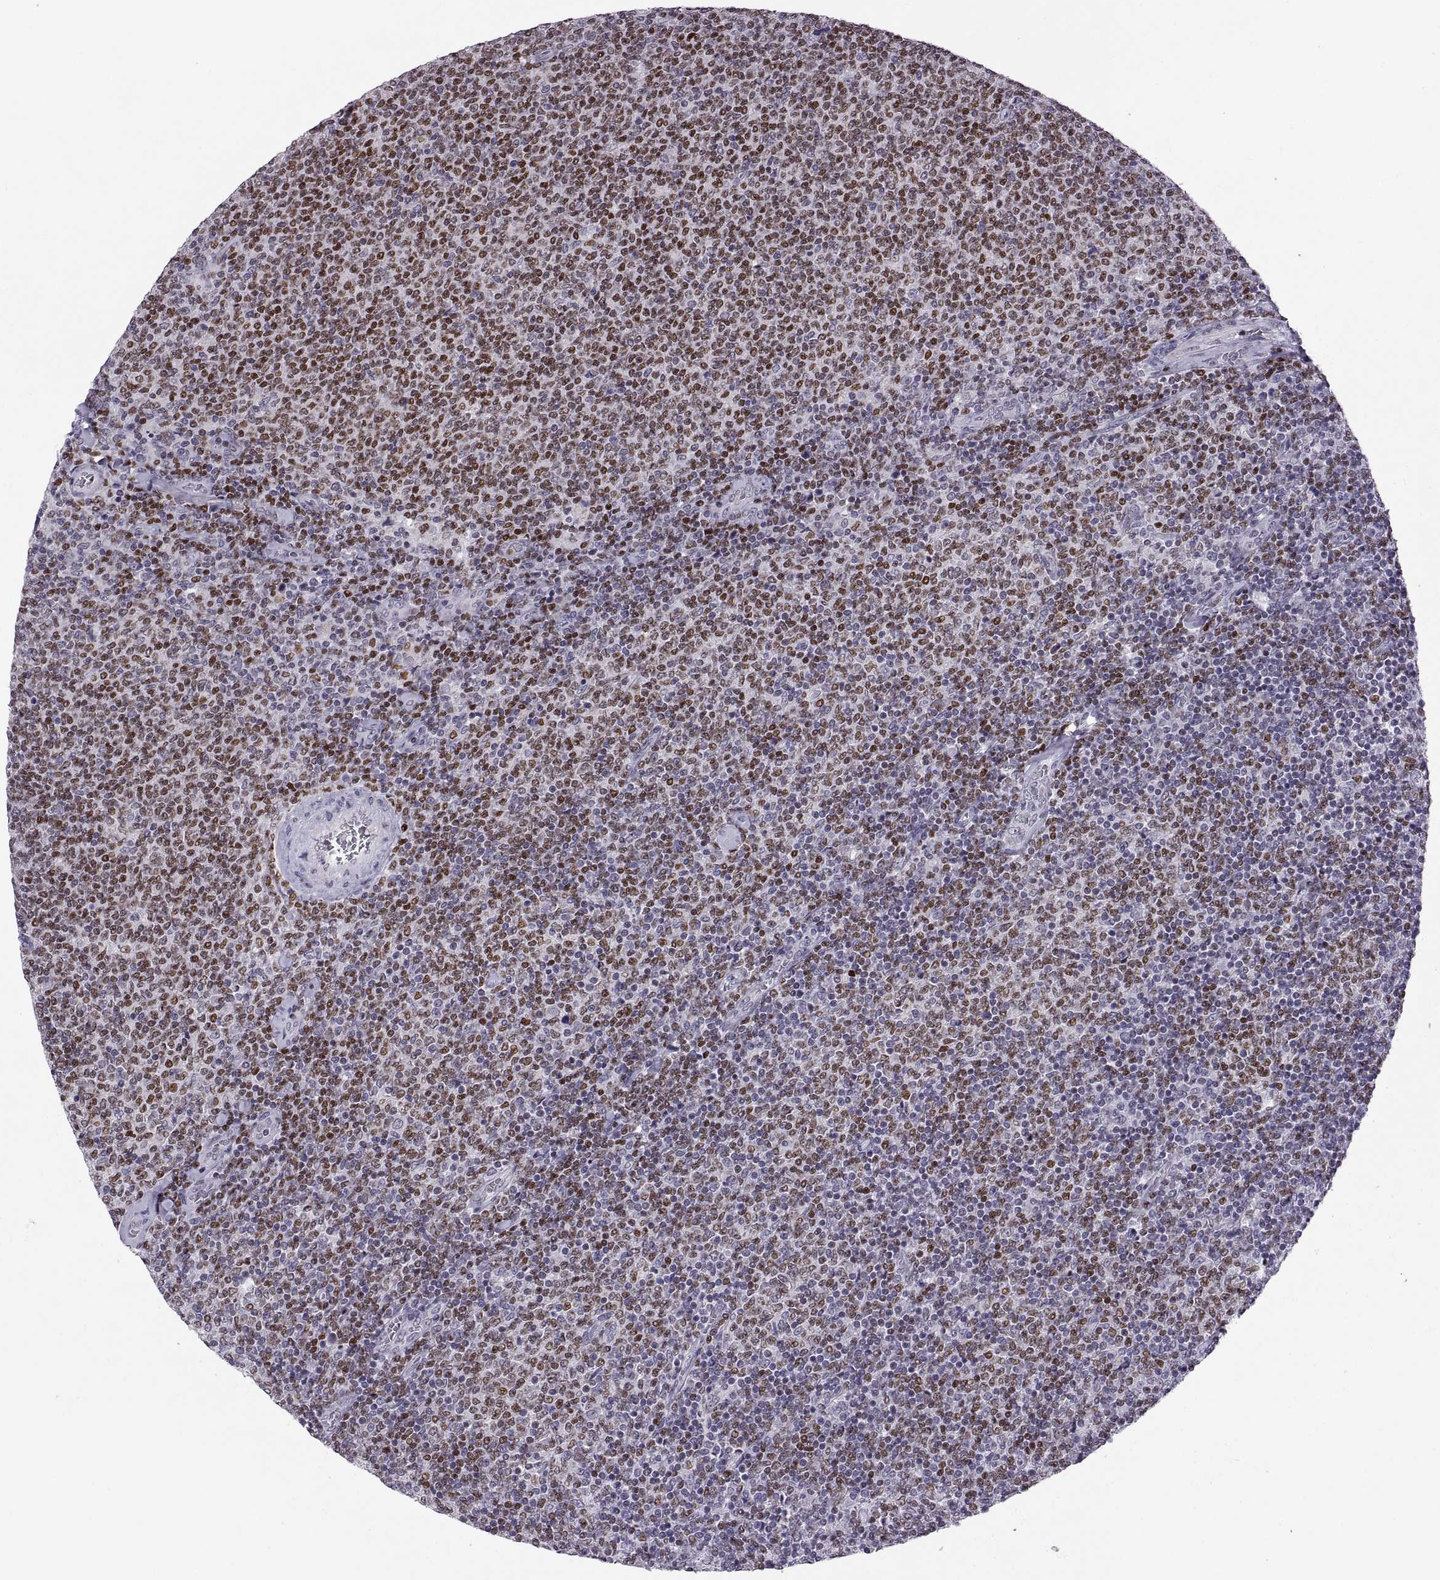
{"staining": {"intensity": "strong", "quantity": ">75%", "location": "nuclear"}, "tissue": "lymphoma", "cell_type": "Tumor cells", "image_type": "cancer", "snomed": [{"axis": "morphology", "description": "Malignant lymphoma, non-Hodgkin's type, Low grade"}, {"axis": "topography", "description": "Lymph node"}], "caption": "An image showing strong nuclear positivity in approximately >75% of tumor cells in lymphoma, as visualized by brown immunohistochemical staining.", "gene": "NEK2", "patient": {"sex": "male", "age": 52}}